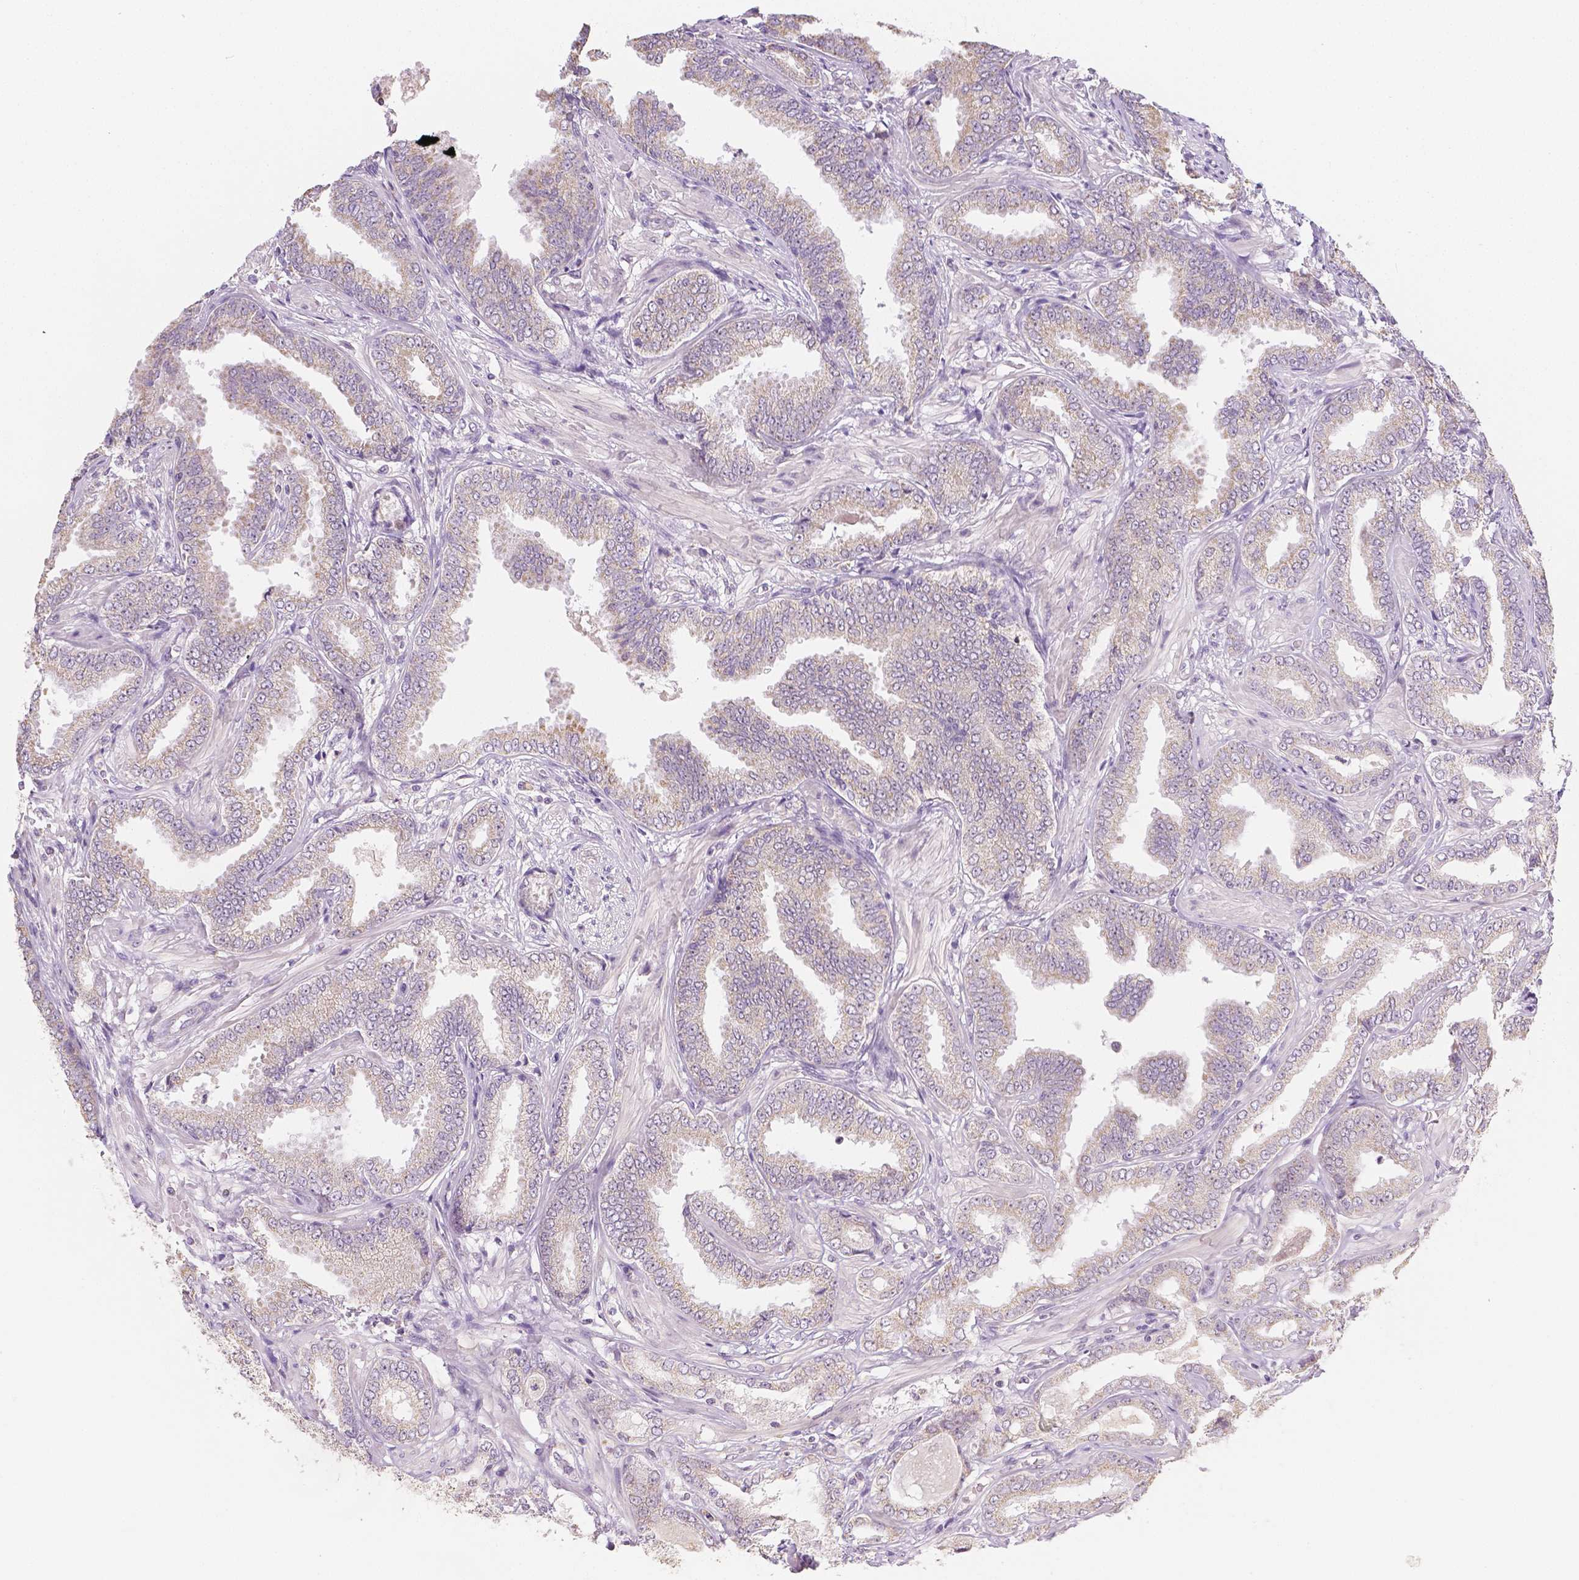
{"staining": {"intensity": "negative", "quantity": "none", "location": "none"}, "tissue": "prostate cancer", "cell_type": "Tumor cells", "image_type": "cancer", "snomed": [{"axis": "morphology", "description": "Adenocarcinoma, Low grade"}, {"axis": "topography", "description": "Prostate"}], "caption": "There is no significant positivity in tumor cells of prostate cancer.", "gene": "NVL", "patient": {"sex": "male", "age": 55}}